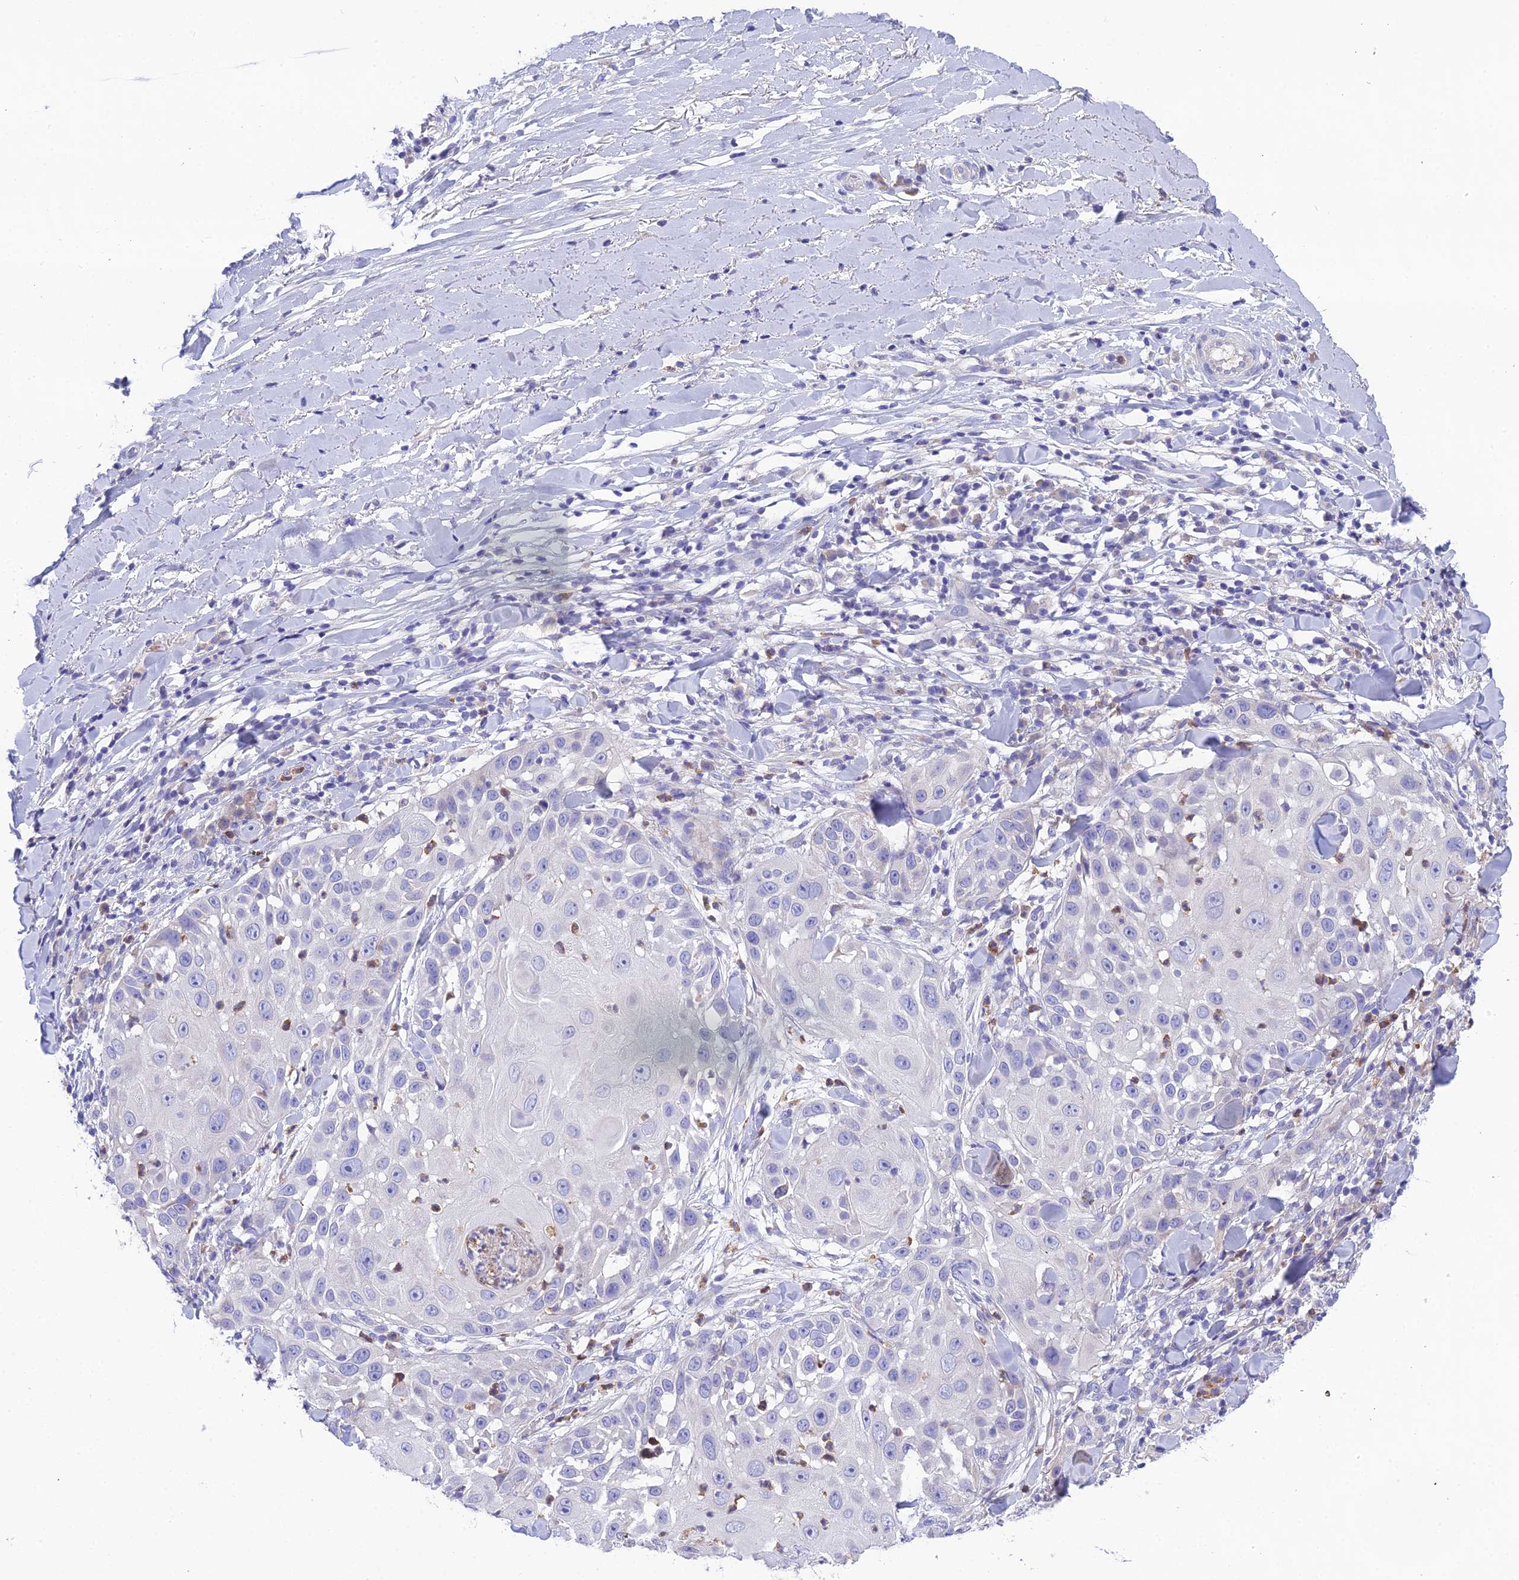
{"staining": {"intensity": "negative", "quantity": "none", "location": "none"}, "tissue": "skin cancer", "cell_type": "Tumor cells", "image_type": "cancer", "snomed": [{"axis": "morphology", "description": "Squamous cell carcinoma, NOS"}, {"axis": "topography", "description": "Skin"}], "caption": "Histopathology image shows no significant protein positivity in tumor cells of skin cancer (squamous cell carcinoma).", "gene": "KIAA0408", "patient": {"sex": "female", "age": 44}}